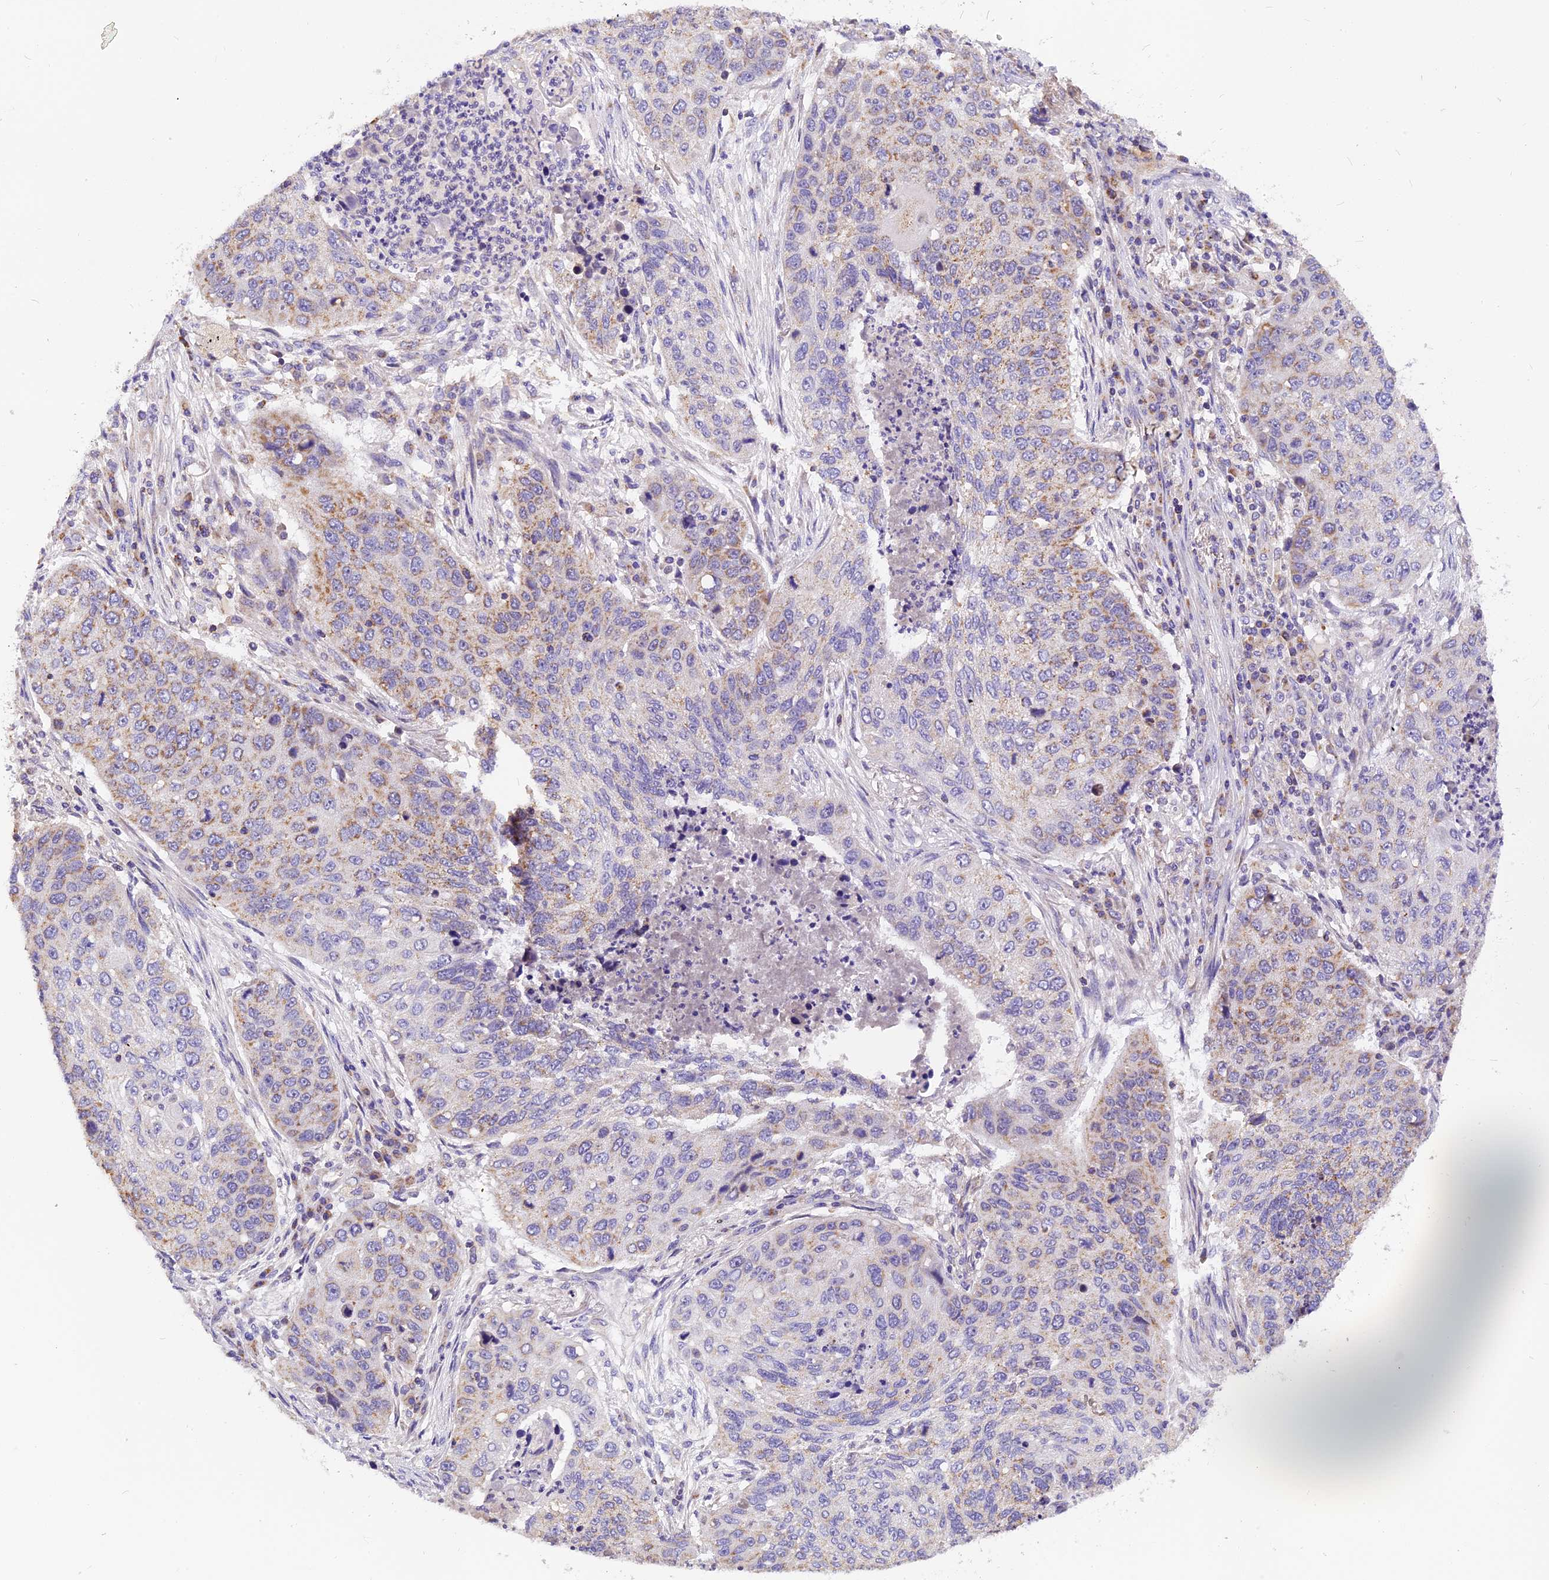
{"staining": {"intensity": "weak", "quantity": ">75%", "location": "cytoplasmic/membranous"}, "tissue": "lung cancer", "cell_type": "Tumor cells", "image_type": "cancer", "snomed": [{"axis": "morphology", "description": "Squamous cell carcinoma, NOS"}, {"axis": "topography", "description": "Lung"}], "caption": "This is an image of immunohistochemistry staining of squamous cell carcinoma (lung), which shows weak positivity in the cytoplasmic/membranous of tumor cells.", "gene": "MGME1", "patient": {"sex": "female", "age": 63}}